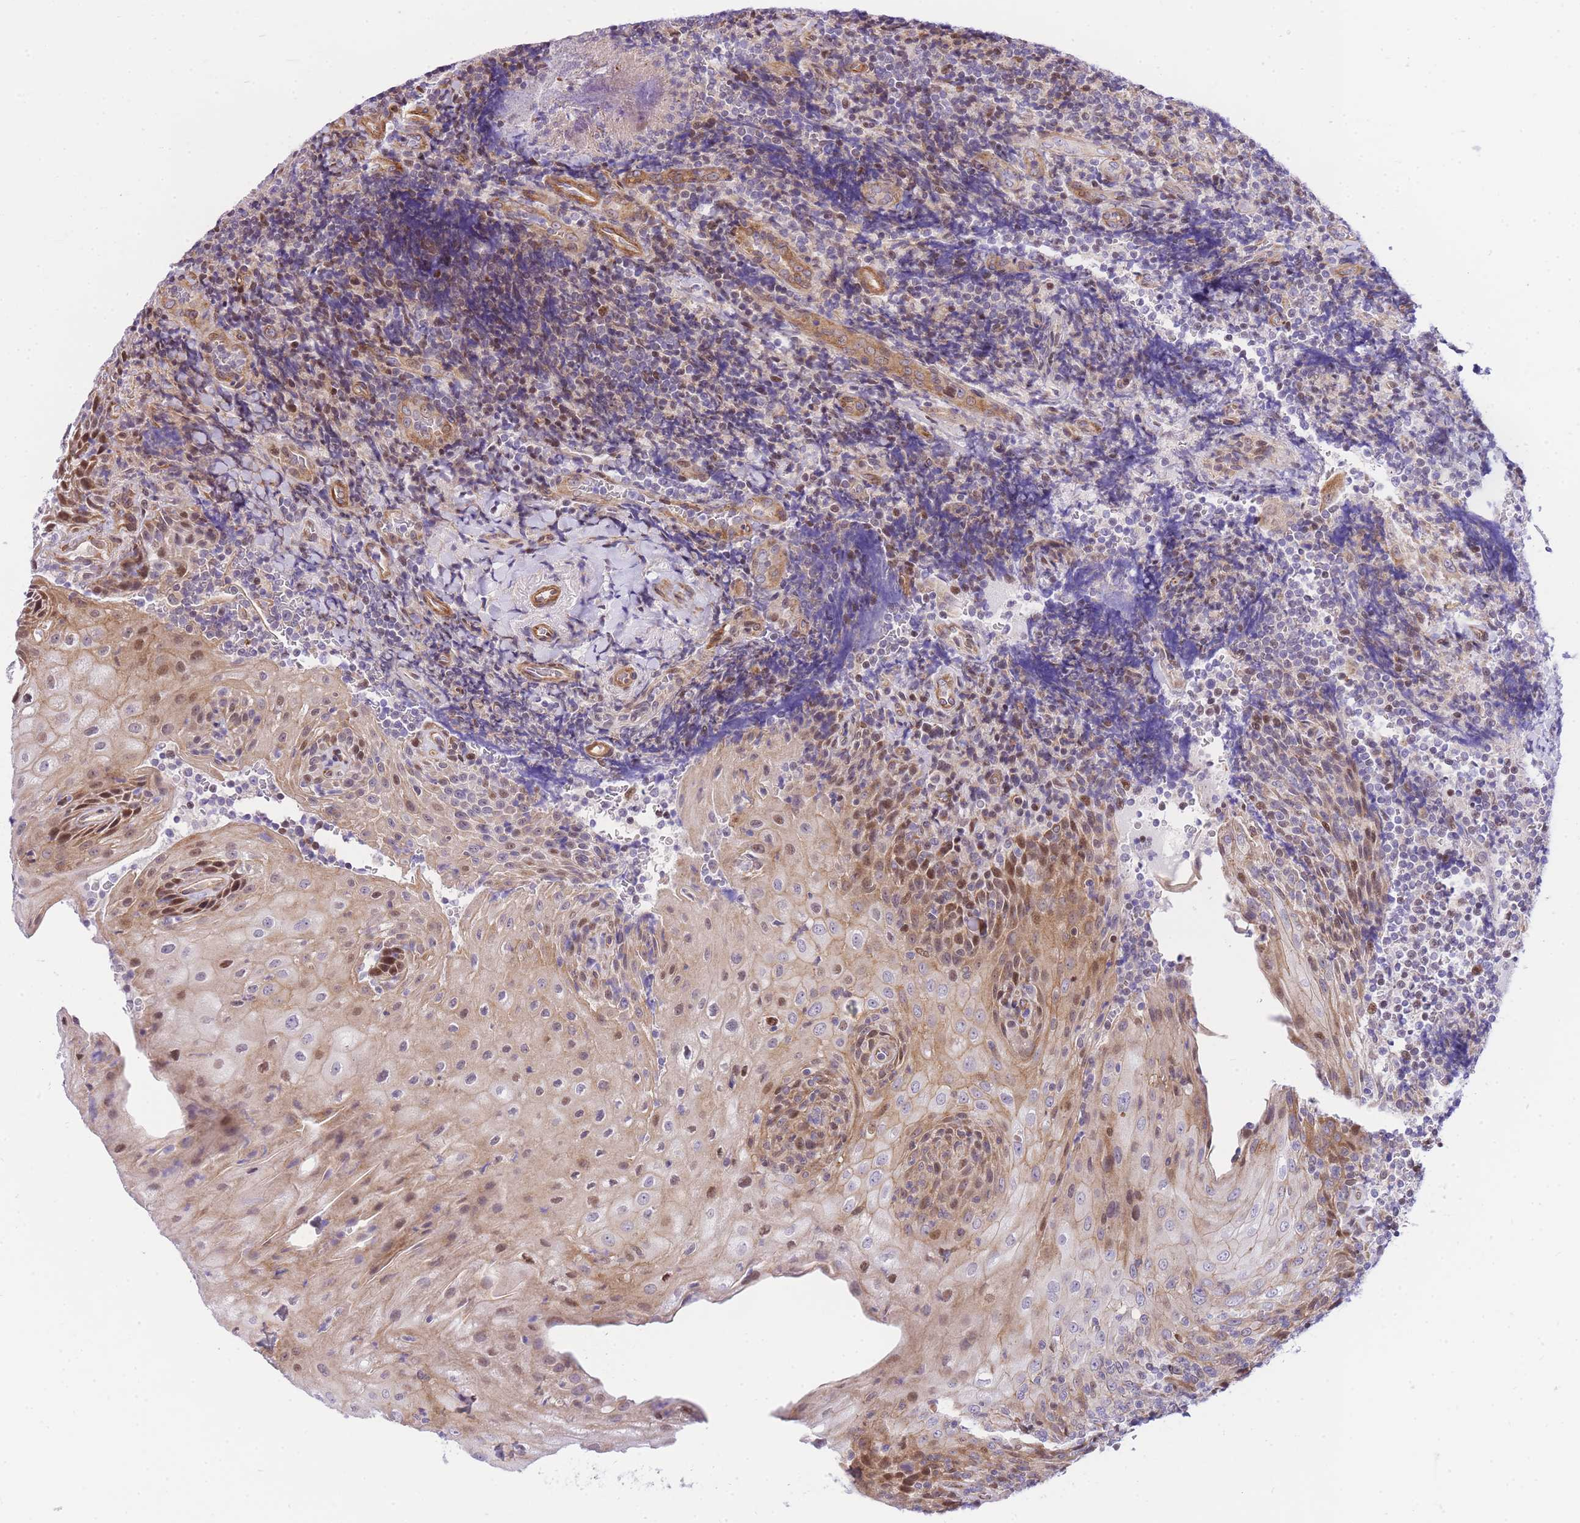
{"staining": {"intensity": "weak", "quantity": "<25%", "location": "nuclear"}, "tissue": "tonsil", "cell_type": "Germinal center cells", "image_type": "normal", "snomed": [{"axis": "morphology", "description": "Normal tissue, NOS"}, {"axis": "topography", "description": "Tonsil"}], "caption": "Tonsil stained for a protein using IHC shows no staining germinal center cells.", "gene": "S100PBP", "patient": {"sex": "male", "age": 37}}